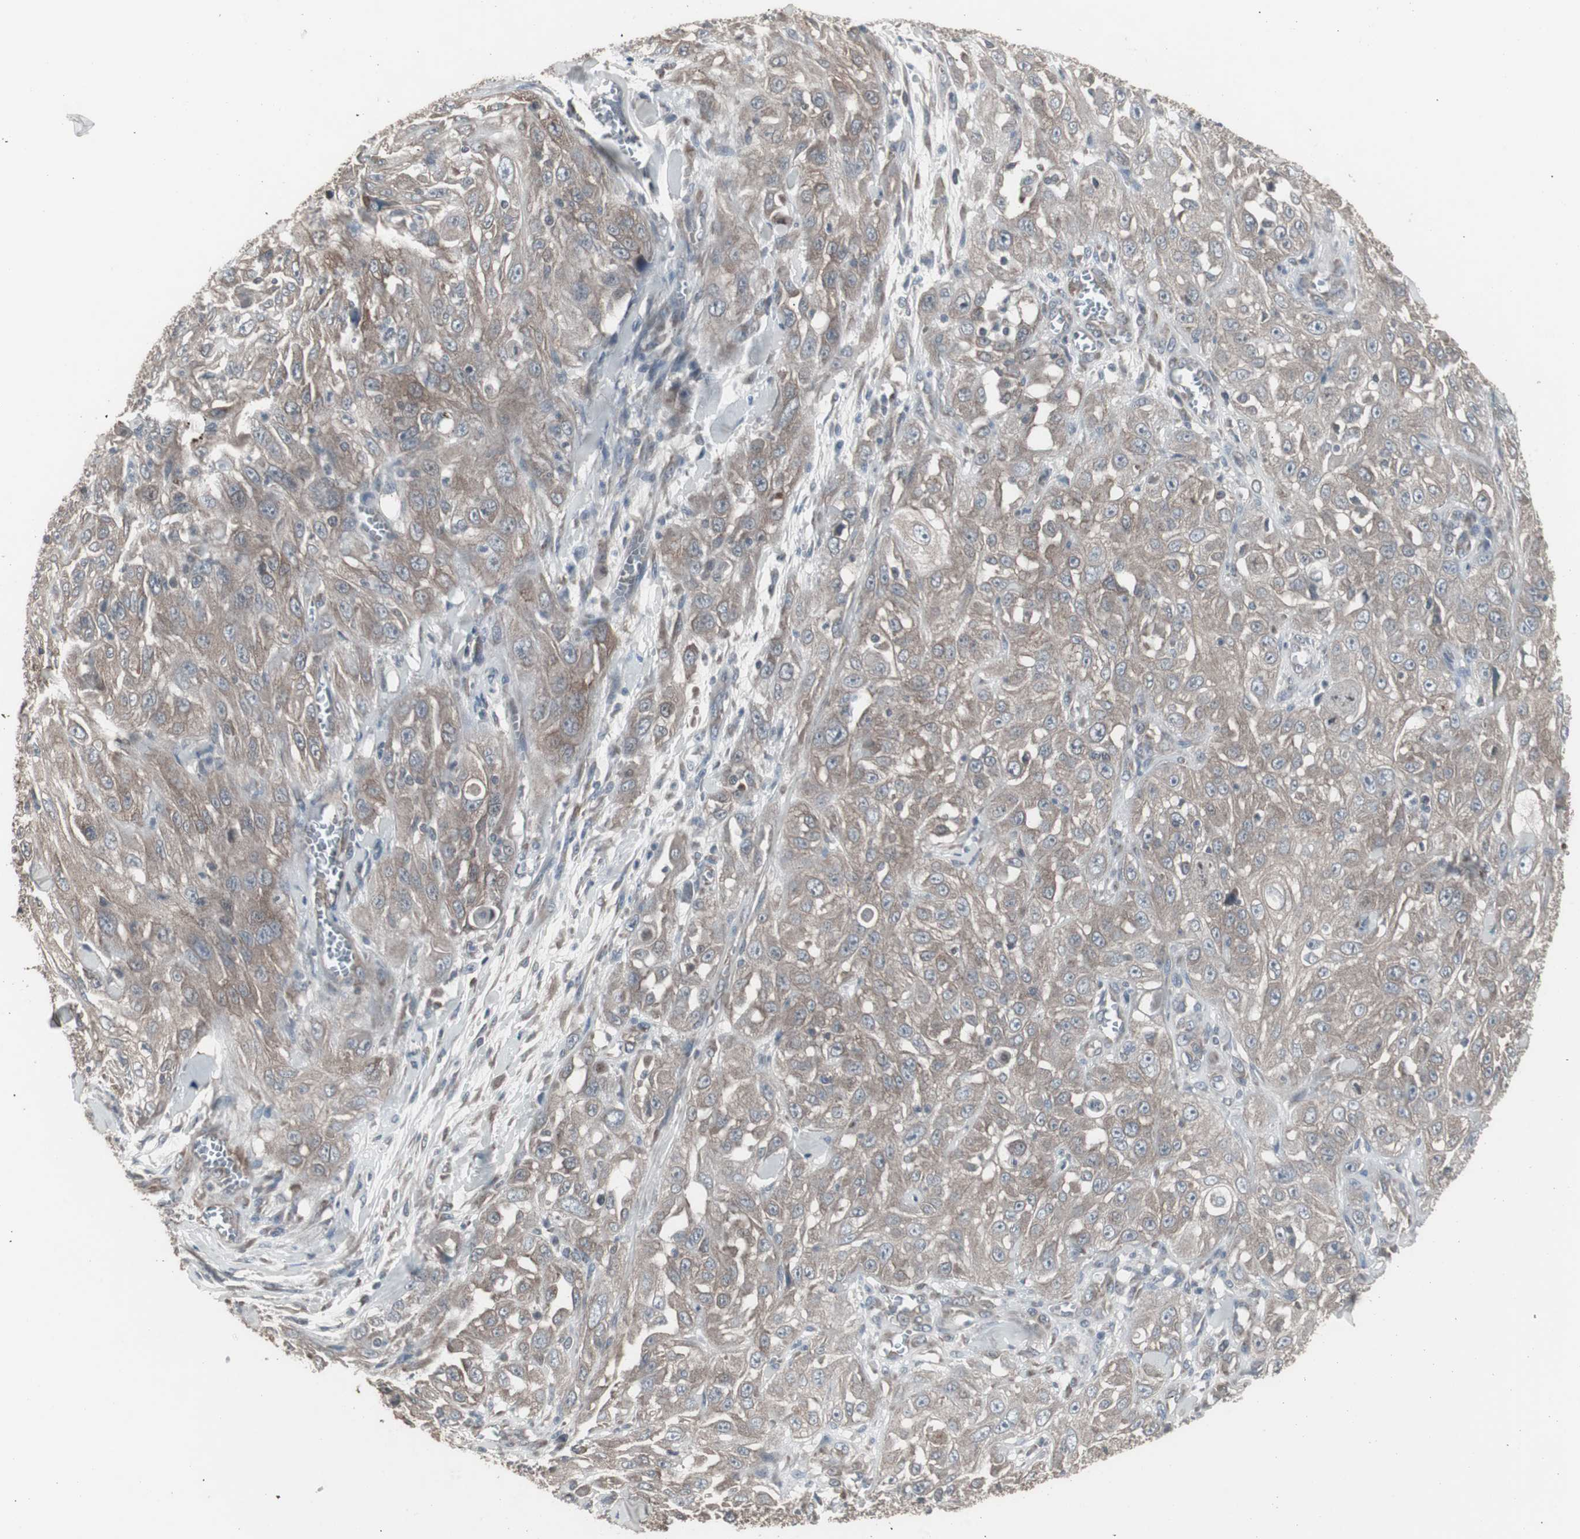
{"staining": {"intensity": "moderate", "quantity": "25%-75%", "location": "cytoplasmic/membranous"}, "tissue": "skin cancer", "cell_type": "Tumor cells", "image_type": "cancer", "snomed": [{"axis": "morphology", "description": "Squamous cell carcinoma, NOS"}, {"axis": "morphology", "description": "Squamous cell carcinoma, metastatic, NOS"}, {"axis": "topography", "description": "Skin"}, {"axis": "topography", "description": "Lymph node"}], "caption": "Immunohistochemistry (IHC) (DAB (3,3'-diaminobenzidine)) staining of human metastatic squamous cell carcinoma (skin) shows moderate cytoplasmic/membranous protein staining in about 25%-75% of tumor cells.", "gene": "SSTR2", "patient": {"sex": "male", "age": 75}}